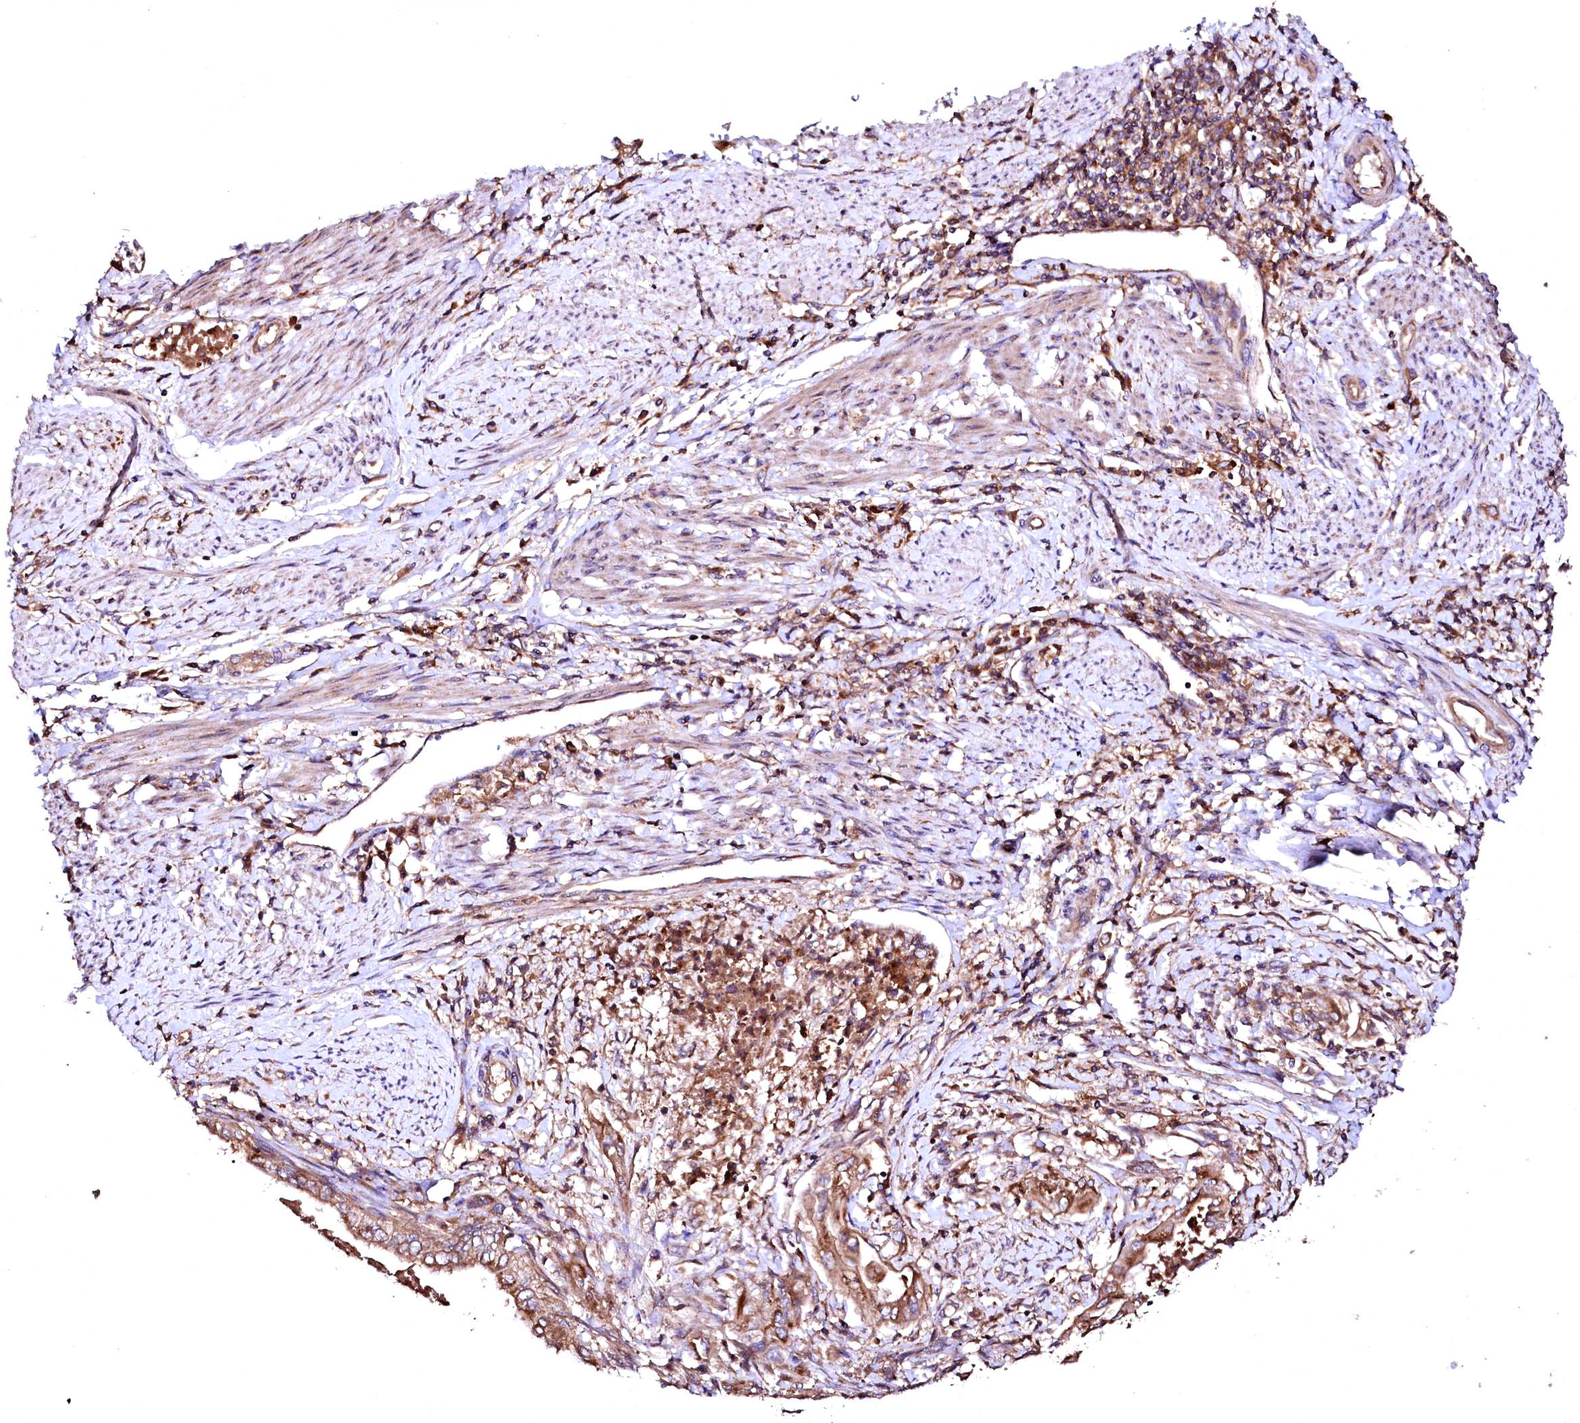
{"staining": {"intensity": "moderate", "quantity": ">75%", "location": "cytoplasmic/membranous"}, "tissue": "endometrial cancer", "cell_type": "Tumor cells", "image_type": "cancer", "snomed": [{"axis": "morphology", "description": "Adenocarcinoma, NOS"}, {"axis": "topography", "description": "Uterus"}, {"axis": "topography", "description": "Endometrium"}], "caption": "This micrograph shows immunohistochemistry staining of endometrial cancer, with medium moderate cytoplasmic/membranous staining in about >75% of tumor cells.", "gene": "ST3GAL1", "patient": {"sex": "female", "age": 70}}